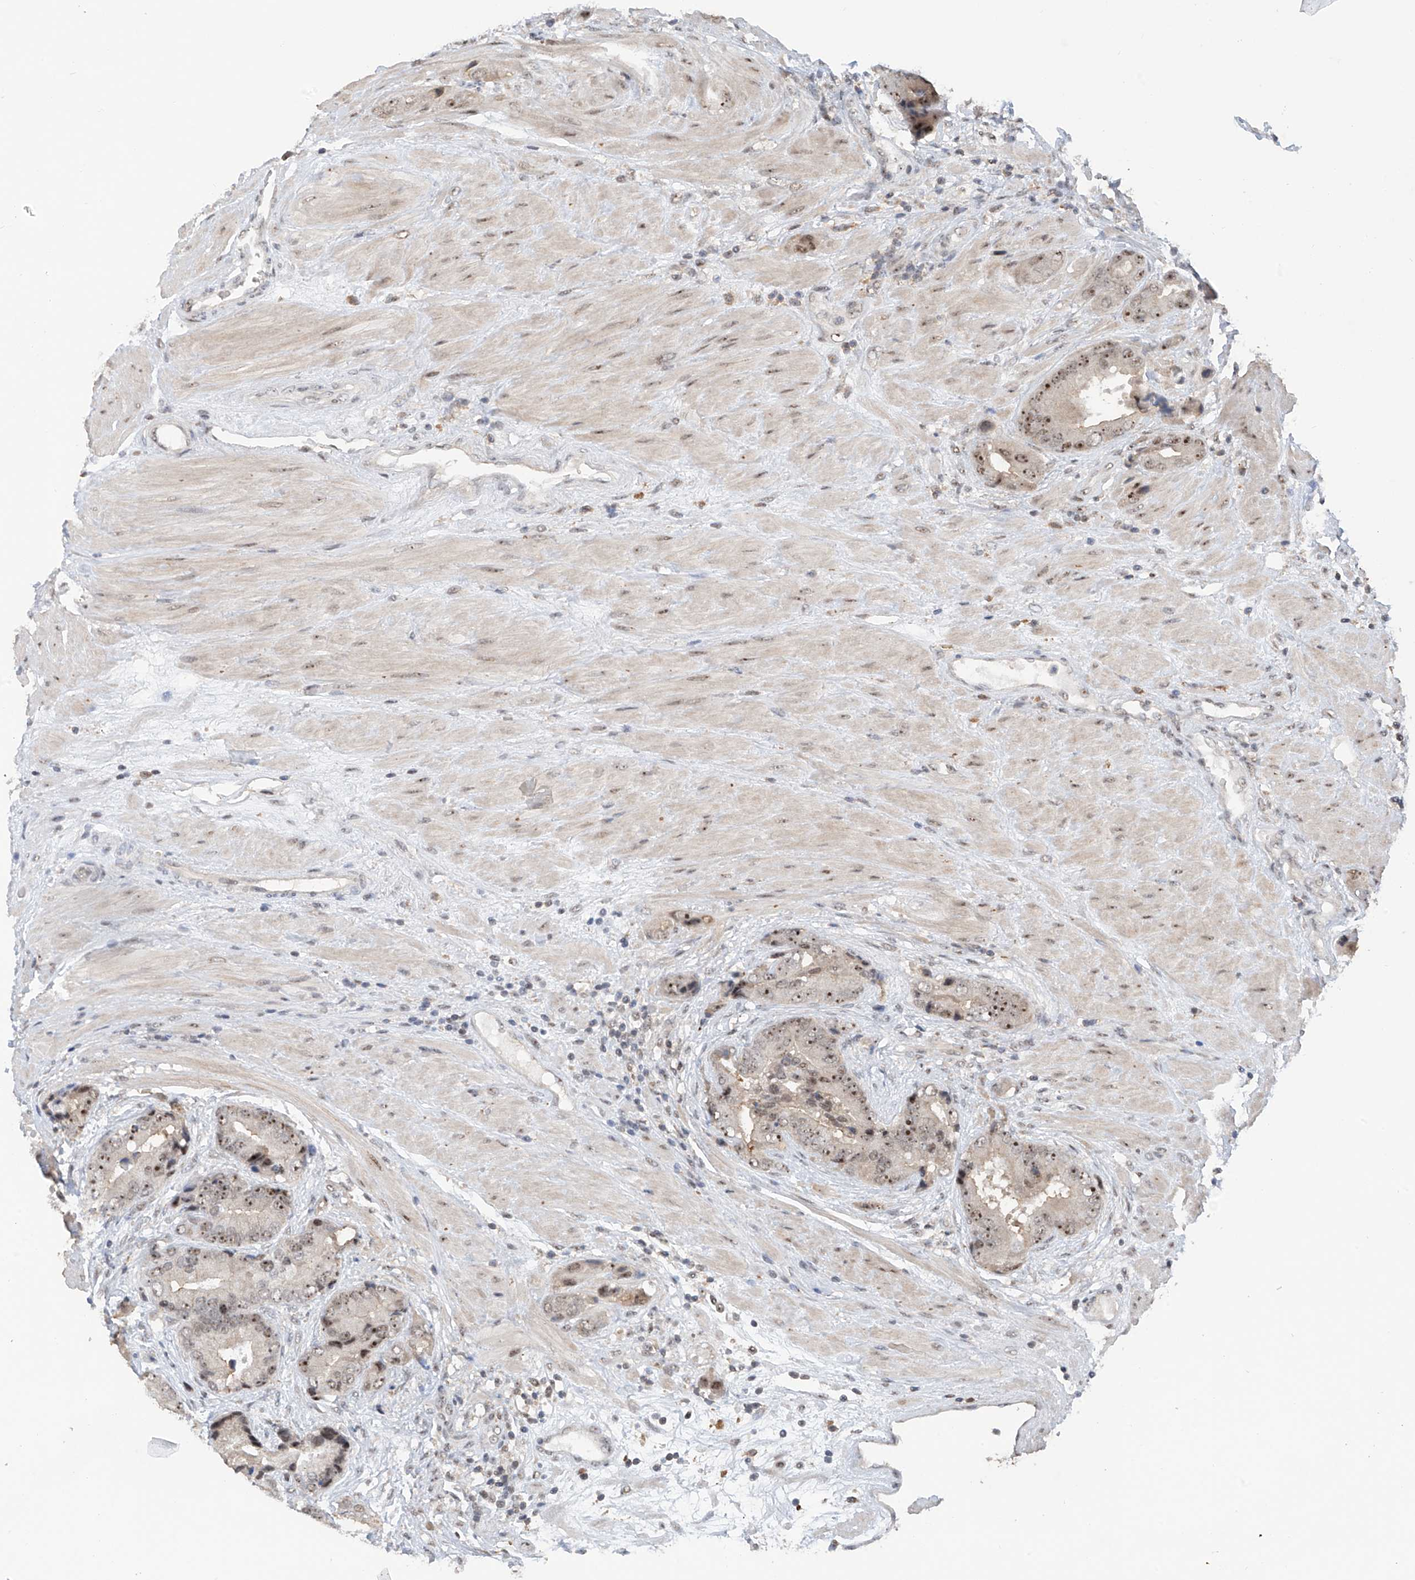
{"staining": {"intensity": "strong", "quantity": ">75%", "location": "nuclear"}, "tissue": "prostate cancer", "cell_type": "Tumor cells", "image_type": "cancer", "snomed": [{"axis": "morphology", "description": "Adenocarcinoma, High grade"}, {"axis": "topography", "description": "Prostate"}], "caption": "Approximately >75% of tumor cells in prostate high-grade adenocarcinoma display strong nuclear protein positivity as visualized by brown immunohistochemical staining.", "gene": "C1orf131", "patient": {"sex": "male", "age": 70}}